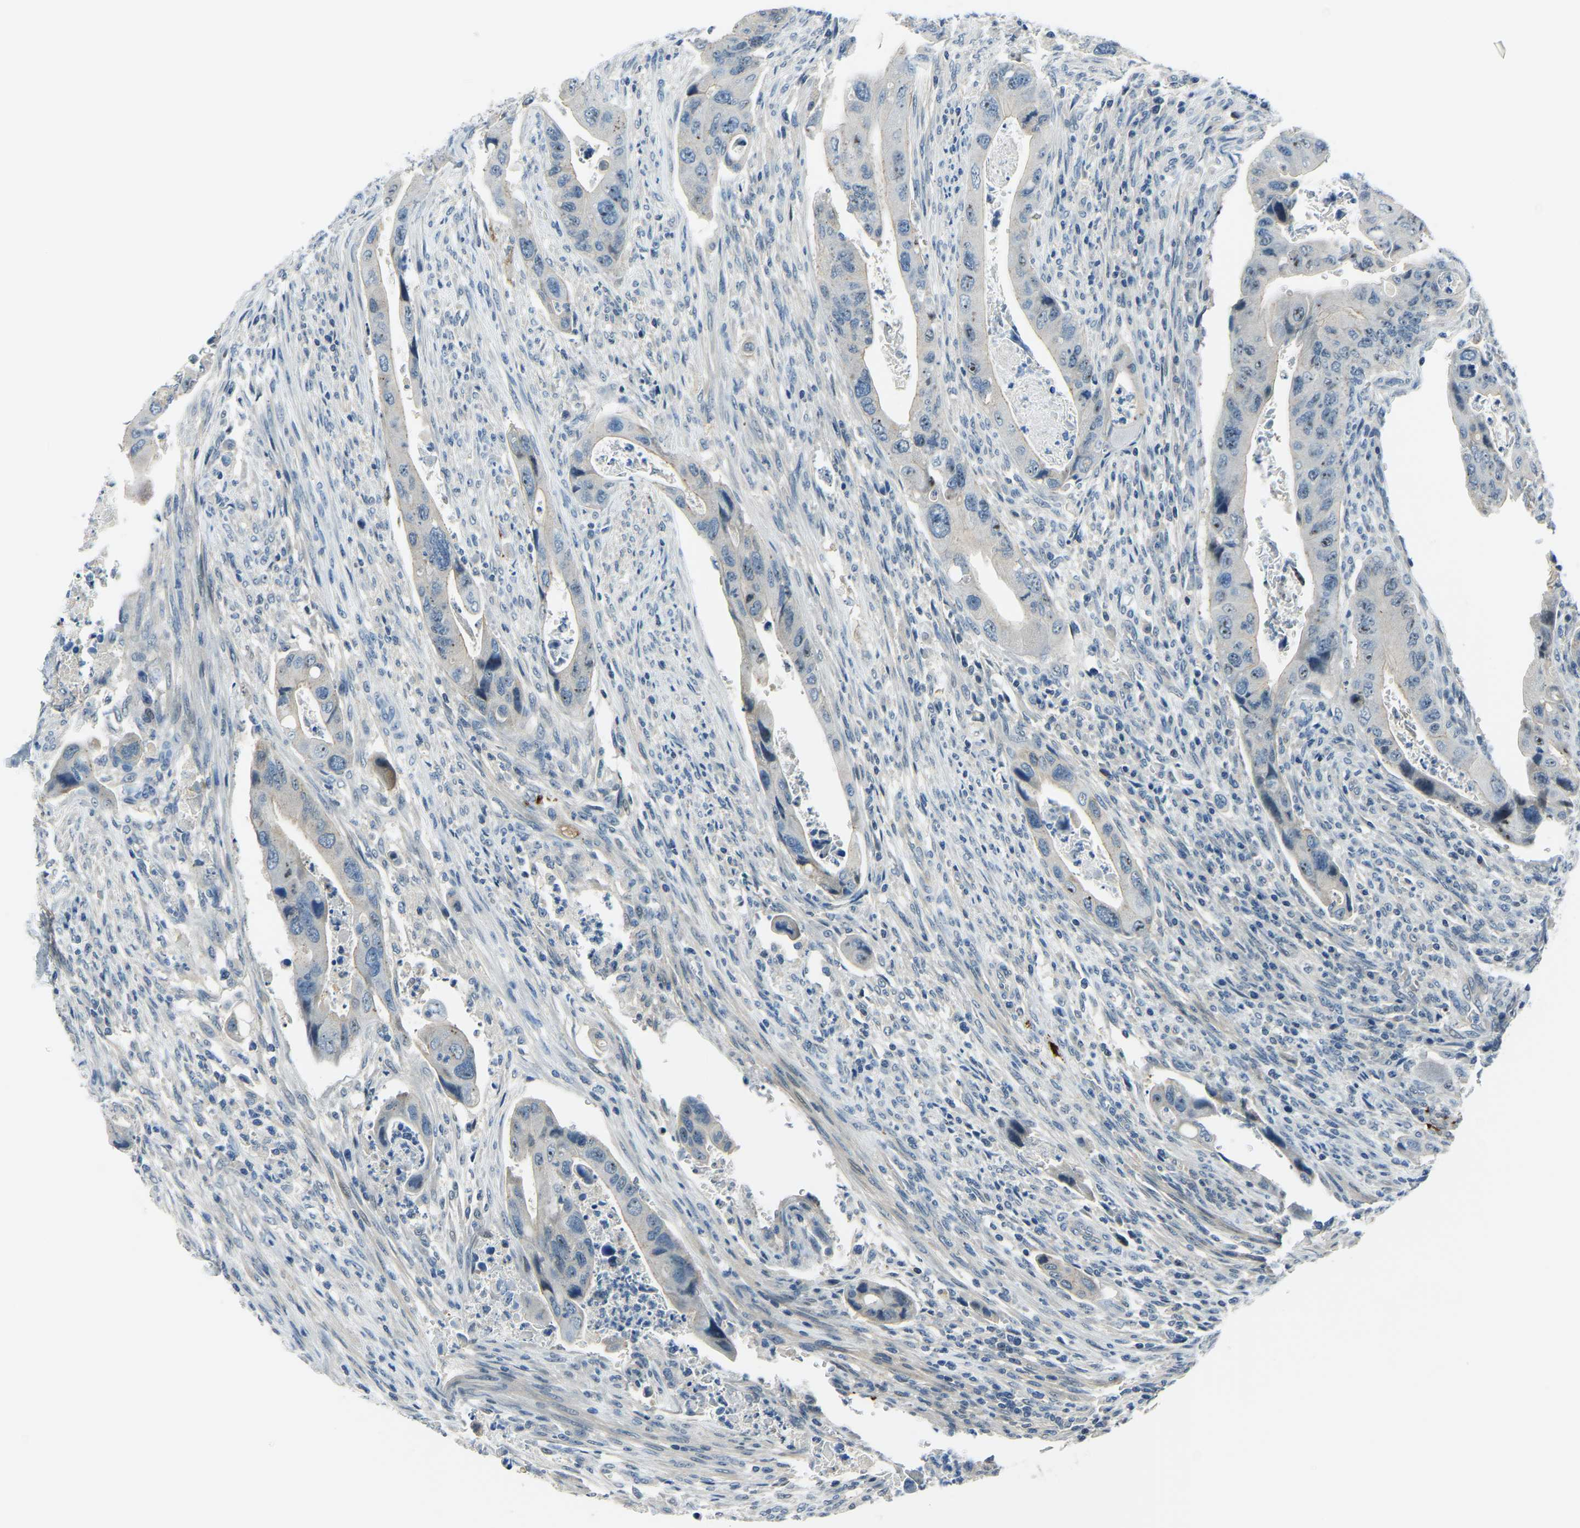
{"staining": {"intensity": "weak", "quantity": "<25%", "location": "nuclear"}, "tissue": "colorectal cancer", "cell_type": "Tumor cells", "image_type": "cancer", "snomed": [{"axis": "morphology", "description": "Adenocarcinoma, NOS"}, {"axis": "topography", "description": "Rectum"}], "caption": "The immunohistochemistry (IHC) micrograph has no significant staining in tumor cells of colorectal cancer tissue.", "gene": "RRP1", "patient": {"sex": "female", "age": 57}}